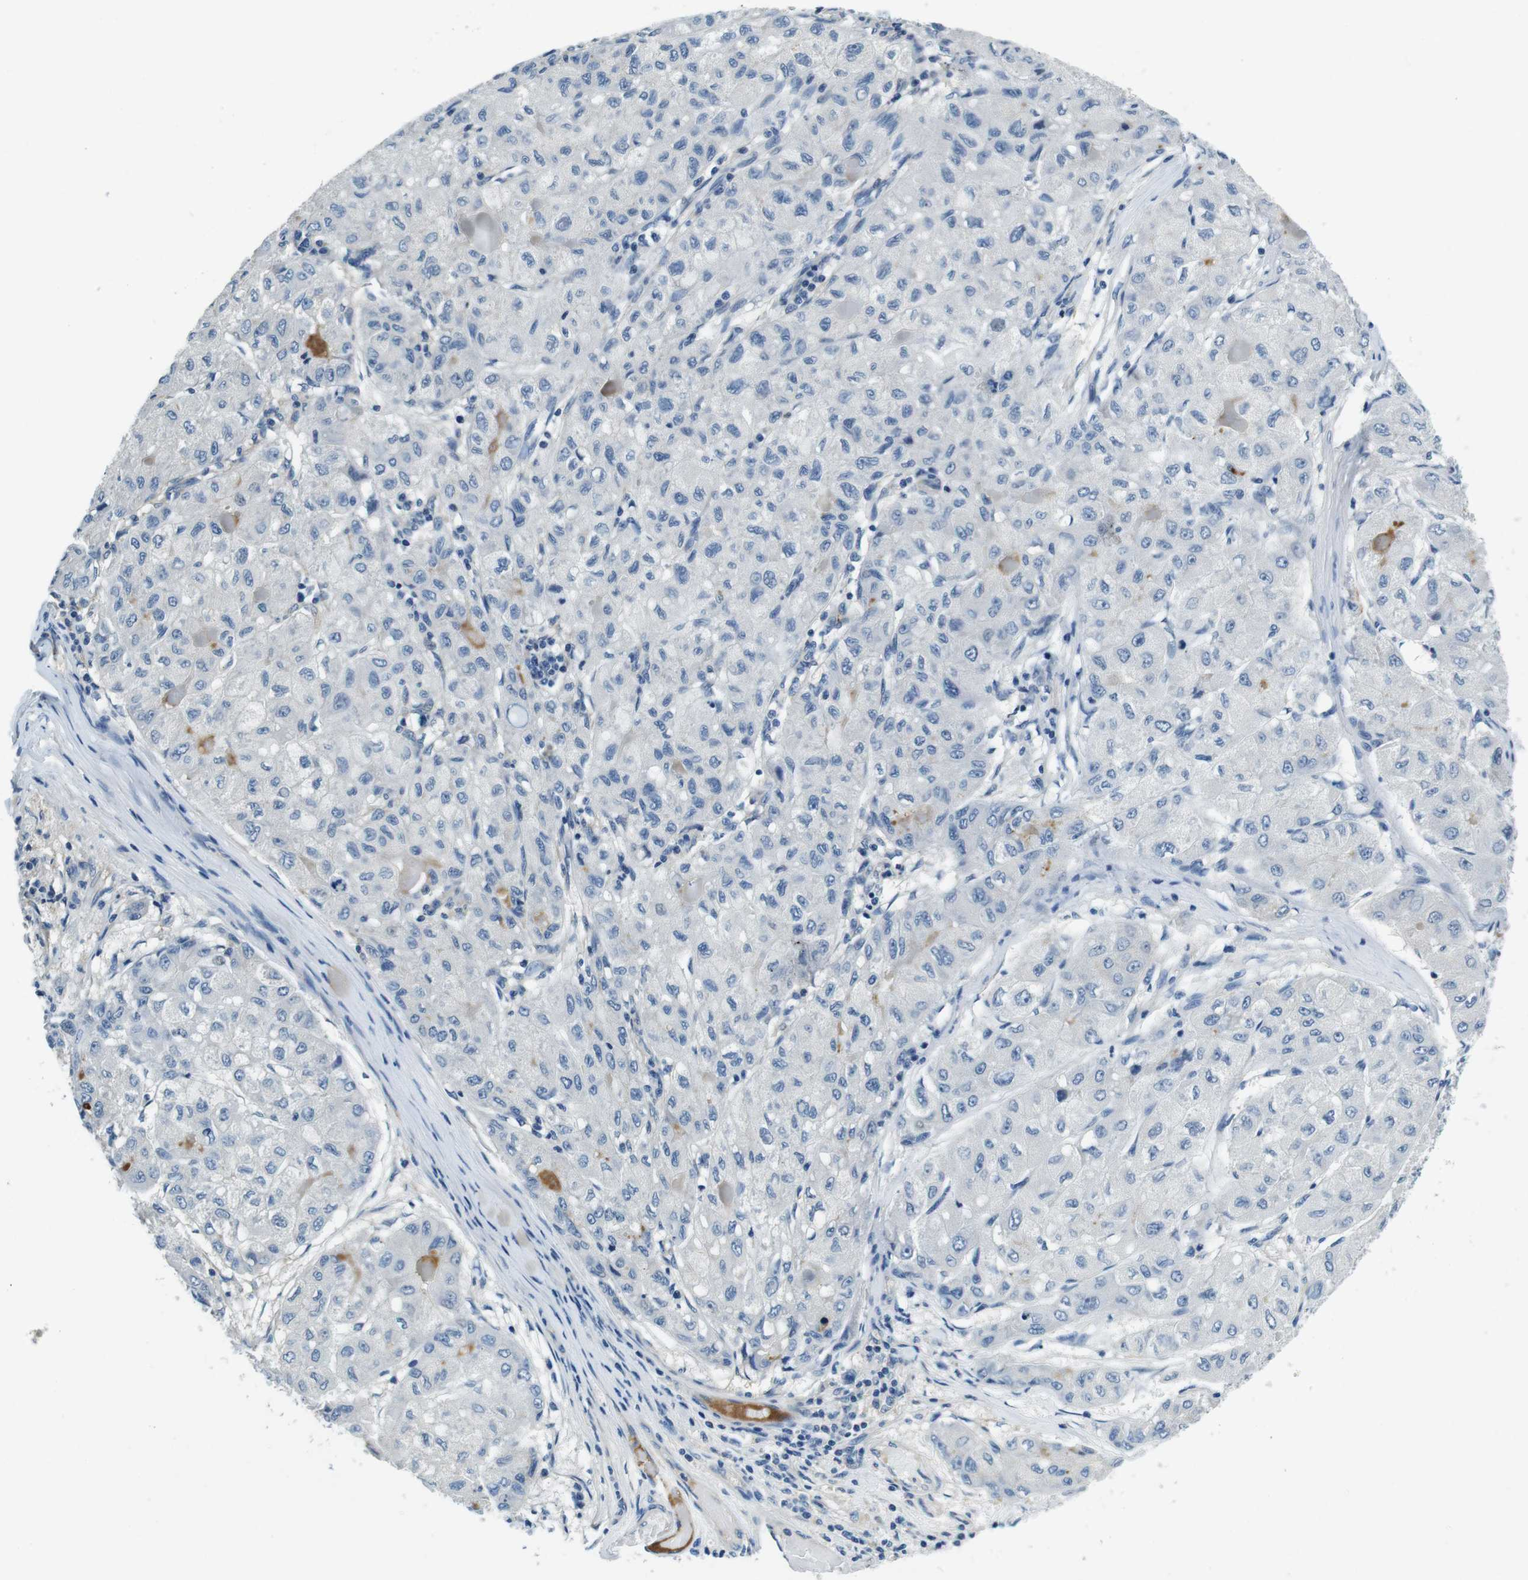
{"staining": {"intensity": "negative", "quantity": "none", "location": "none"}, "tissue": "liver cancer", "cell_type": "Tumor cells", "image_type": "cancer", "snomed": [{"axis": "morphology", "description": "Carcinoma, Hepatocellular, NOS"}, {"axis": "topography", "description": "Liver"}], "caption": "Micrograph shows no significant protein staining in tumor cells of hepatocellular carcinoma (liver).", "gene": "KCNJ5", "patient": {"sex": "male", "age": 80}}